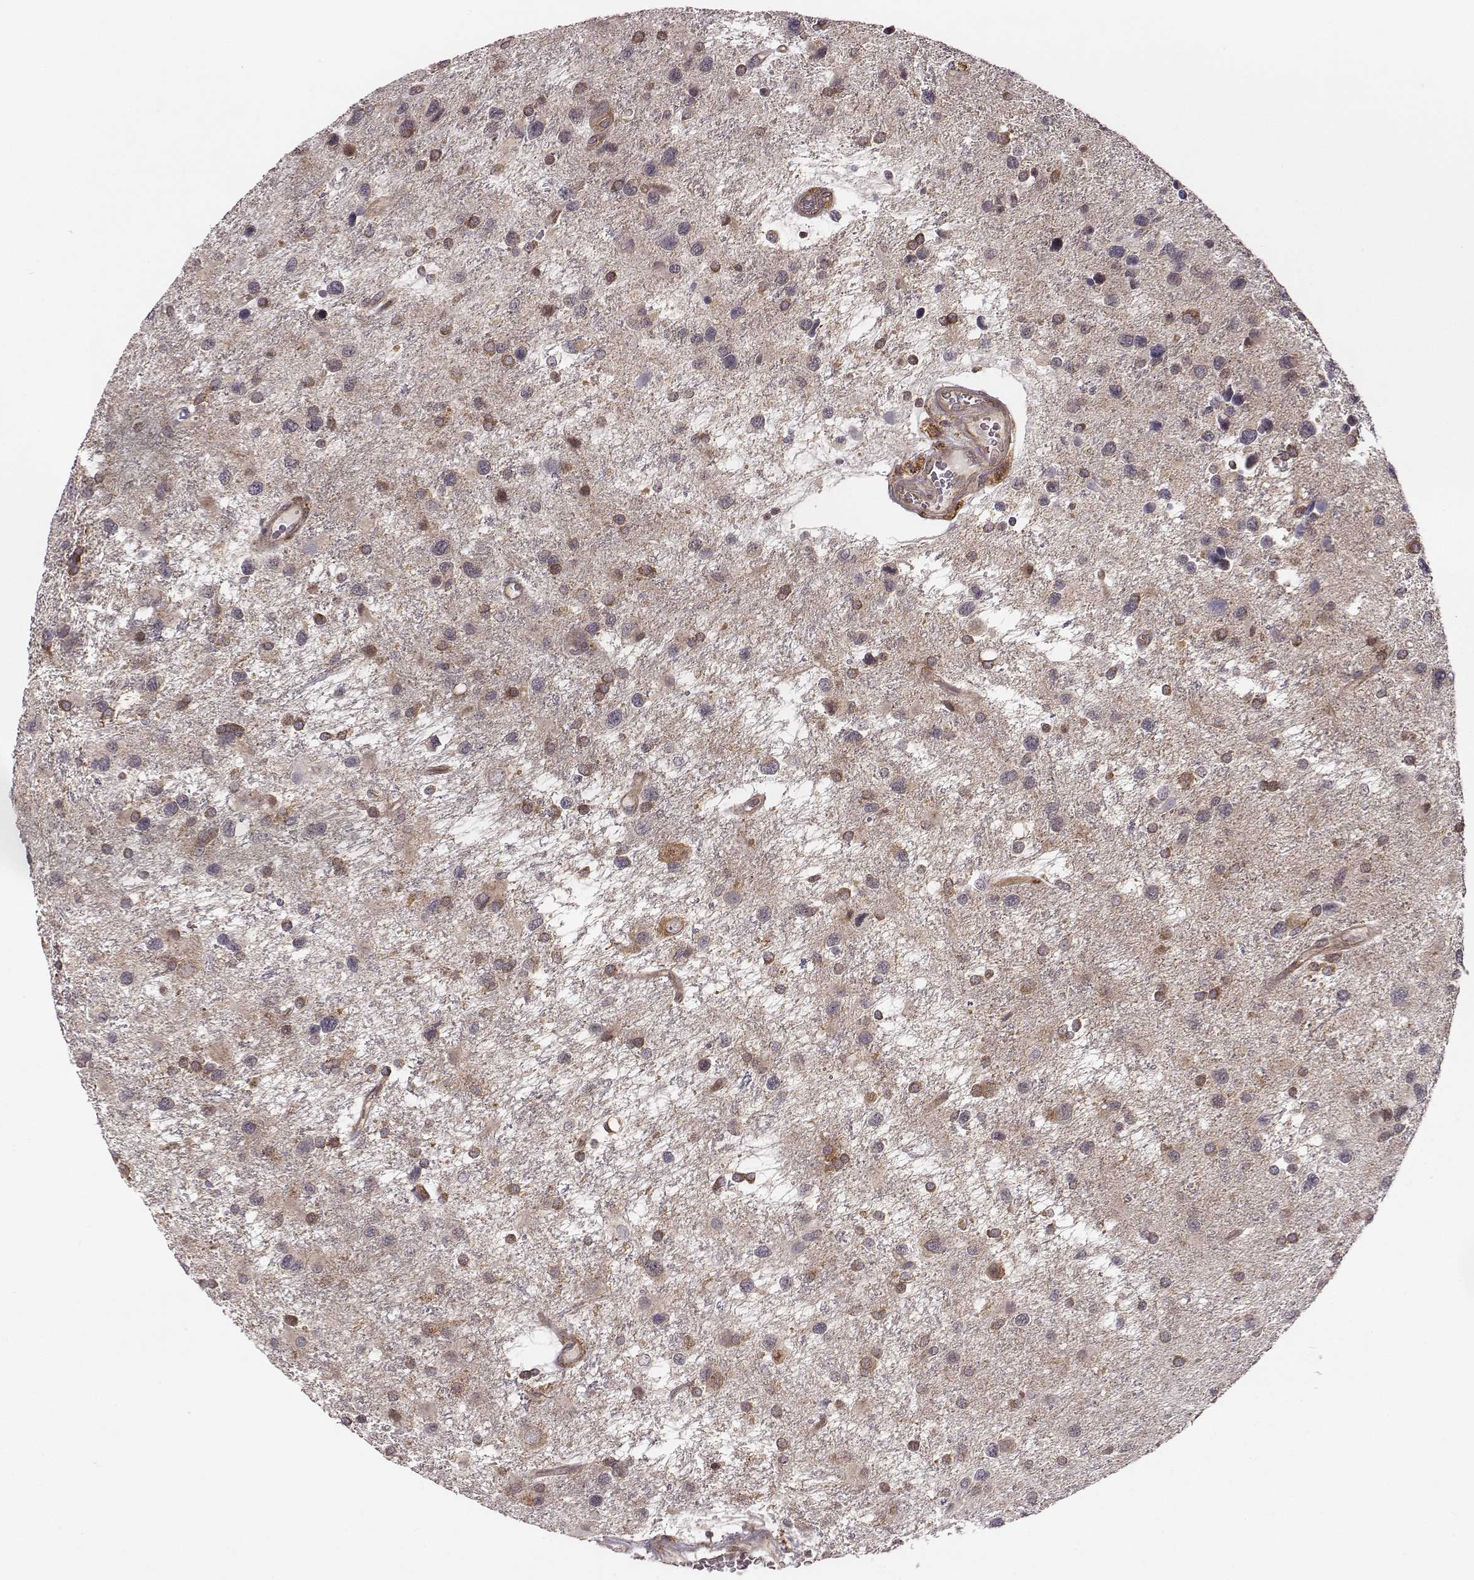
{"staining": {"intensity": "weak", "quantity": ">75%", "location": "cytoplasmic/membranous"}, "tissue": "glioma", "cell_type": "Tumor cells", "image_type": "cancer", "snomed": [{"axis": "morphology", "description": "Glioma, malignant, NOS"}, {"axis": "morphology", "description": "Glioma, malignant, High grade"}, {"axis": "topography", "description": "Brain"}], "caption": "IHC (DAB (3,3'-diaminobenzidine)) staining of human glioma demonstrates weak cytoplasmic/membranous protein expression in approximately >75% of tumor cells.", "gene": "VPS26A", "patient": {"sex": "female", "age": 71}}